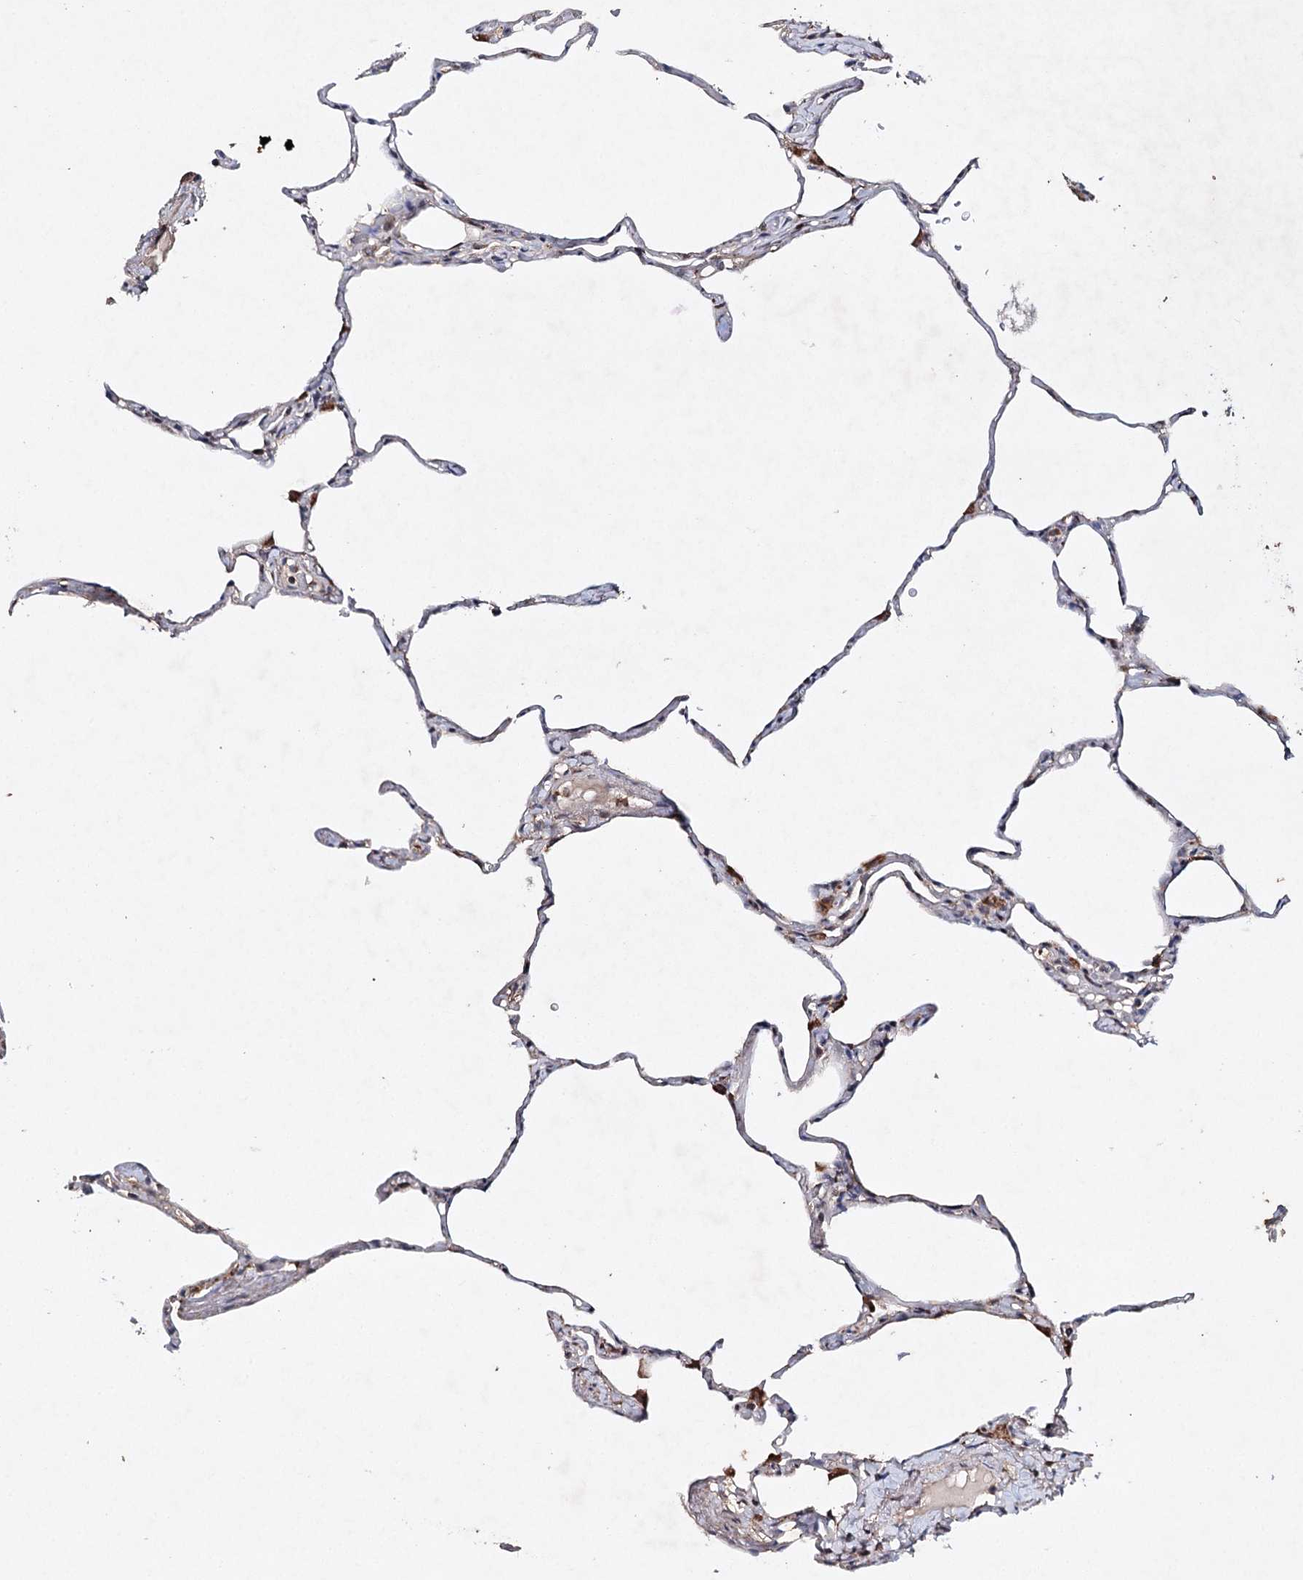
{"staining": {"intensity": "moderate", "quantity": "<25%", "location": "cytoplasmic/membranous"}, "tissue": "lung", "cell_type": "Alveolar cells", "image_type": "normal", "snomed": [{"axis": "morphology", "description": "Normal tissue, NOS"}, {"axis": "topography", "description": "Lung"}], "caption": "Brown immunohistochemical staining in normal lung exhibits moderate cytoplasmic/membranous expression in approximately <25% of alveolar cells.", "gene": "PIK3CB", "patient": {"sex": "male", "age": 65}}